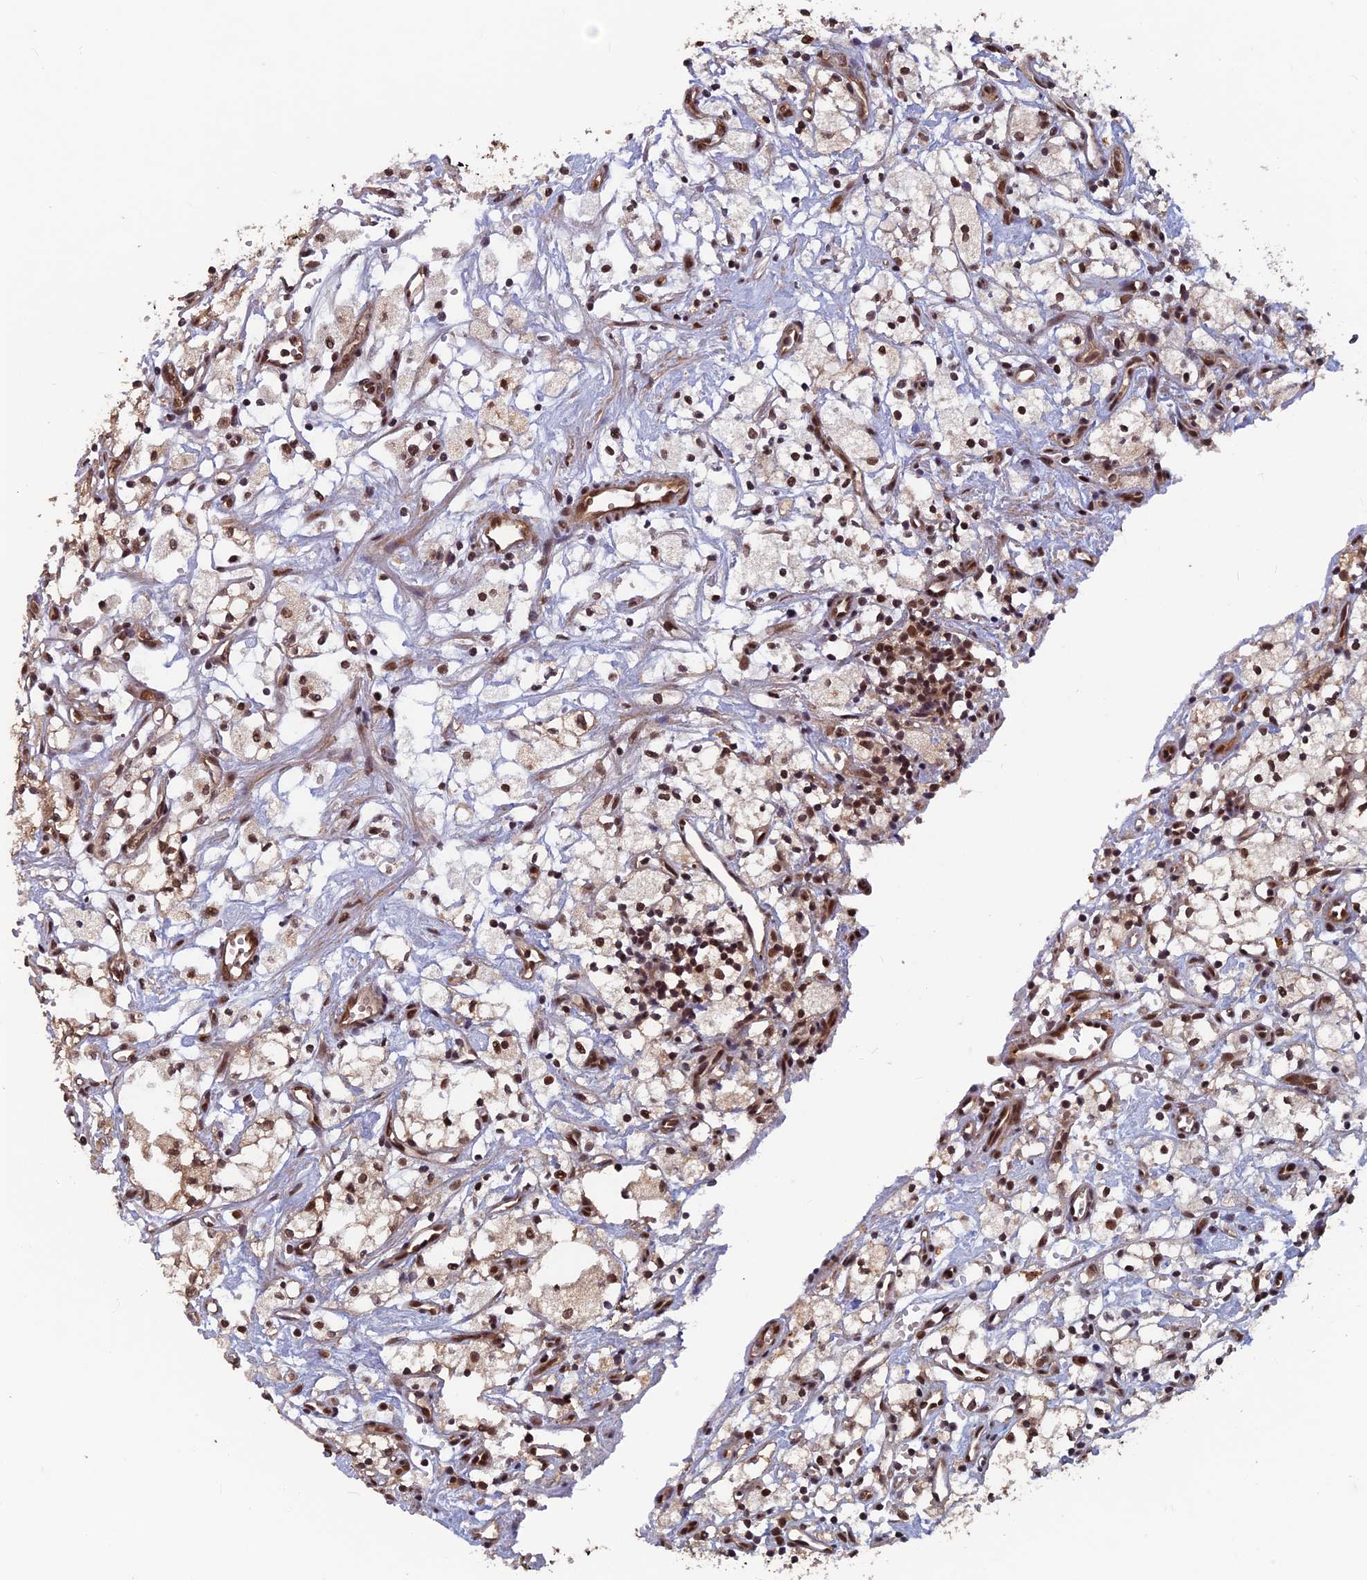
{"staining": {"intensity": "moderate", "quantity": ">75%", "location": "nuclear"}, "tissue": "renal cancer", "cell_type": "Tumor cells", "image_type": "cancer", "snomed": [{"axis": "morphology", "description": "Adenocarcinoma, NOS"}, {"axis": "topography", "description": "Kidney"}], "caption": "Human renal adenocarcinoma stained with a protein marker exhibits moderate staining in tumor cells.", "gene": "FAM53C", "patient": {"sex": "male", "age": 59}}